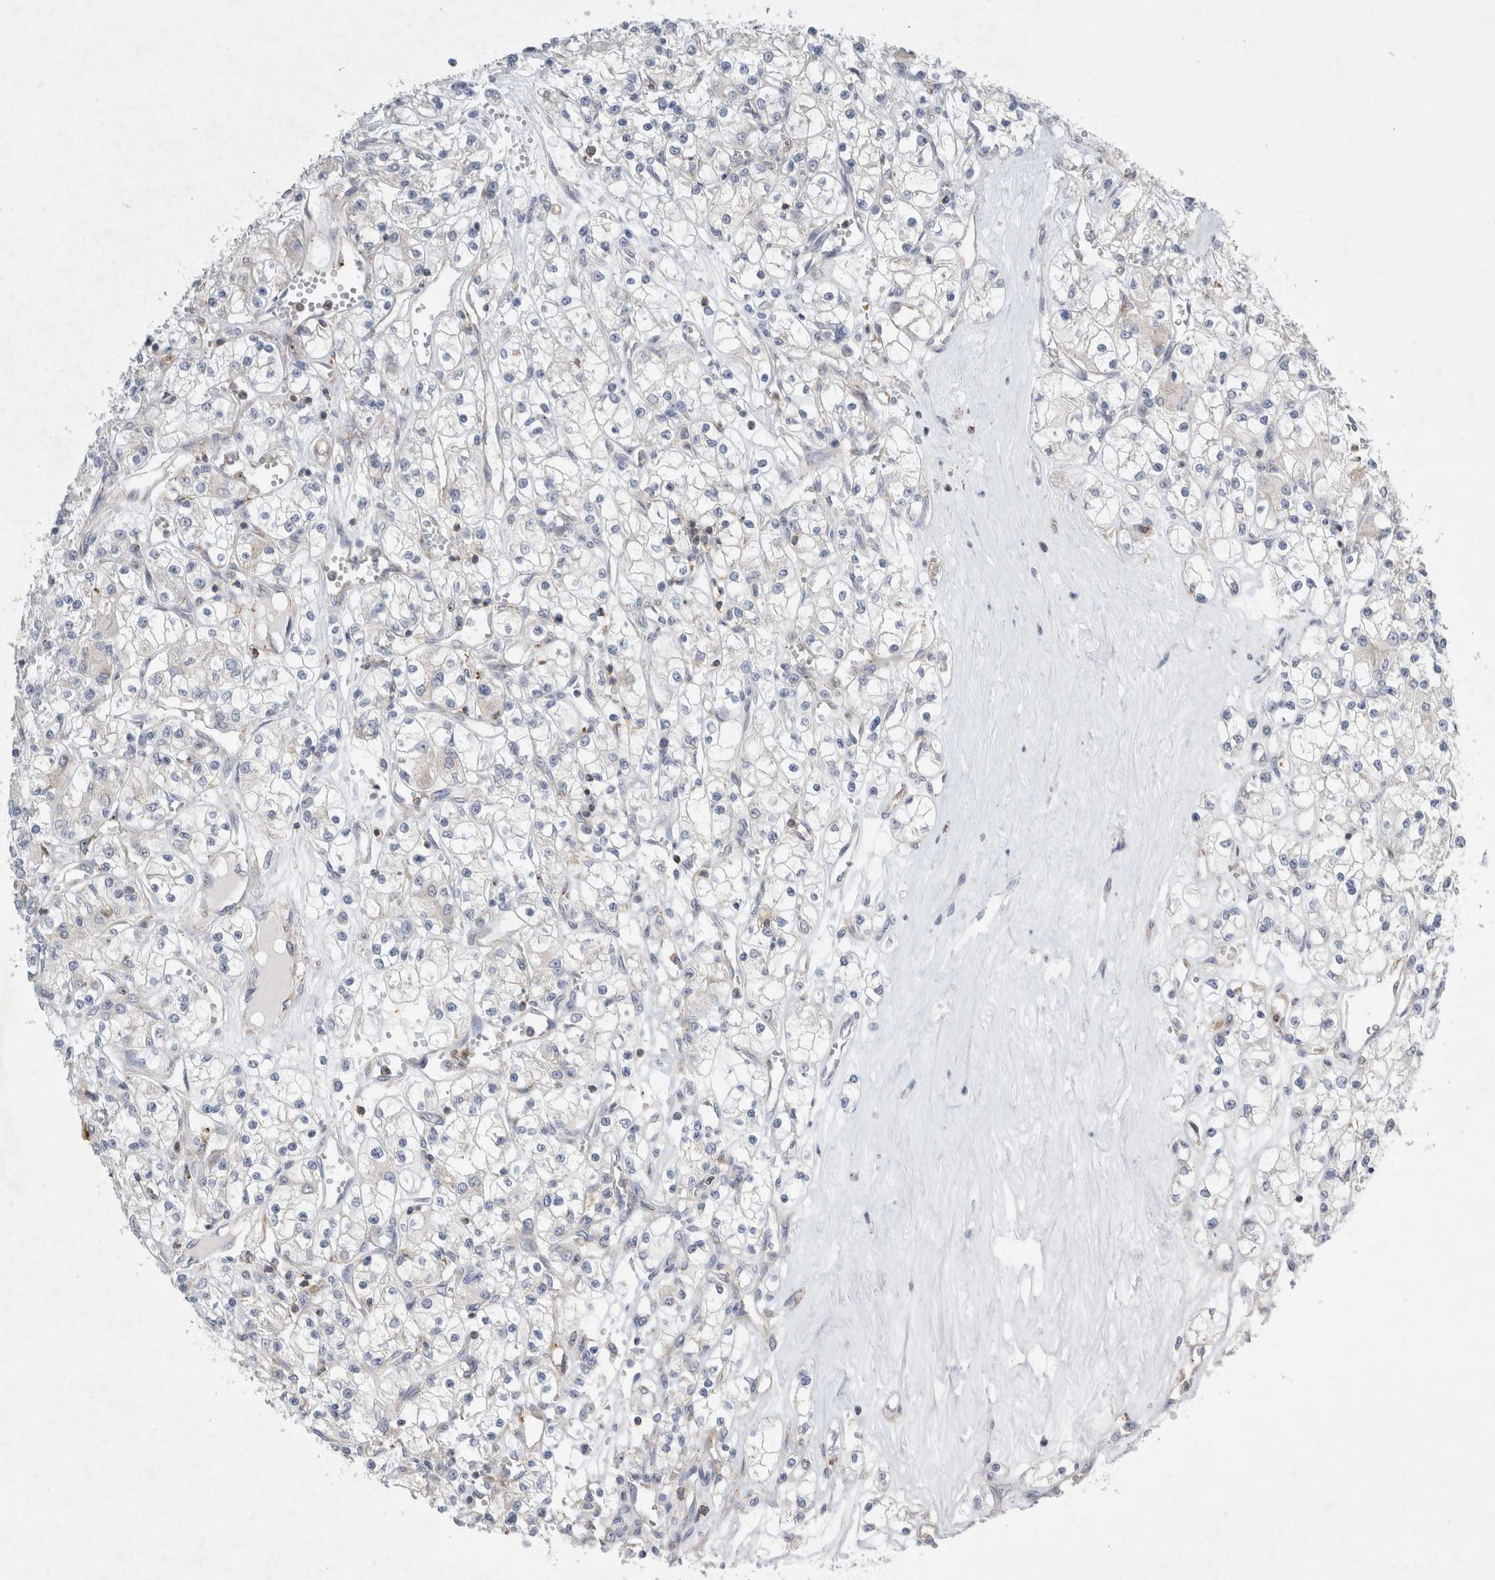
{"staining": {"intensity": "negative", "quantity": "none", "location": "none"}, "tissue": "renal cancer", "cell_type": "Tumor cells", "image_type": "cancer", "snomed": [{"axis": "morphology", "description": "Adenocarcinoma, NOS"}, {"axis": "topography", "description": "Kidney"}], "caption": "The histopathology image demonstrates no significant positivity in tumor cells of renal cancer.", "gene": "ZNF23", "patient": {"sex": "female", "age": 59}}